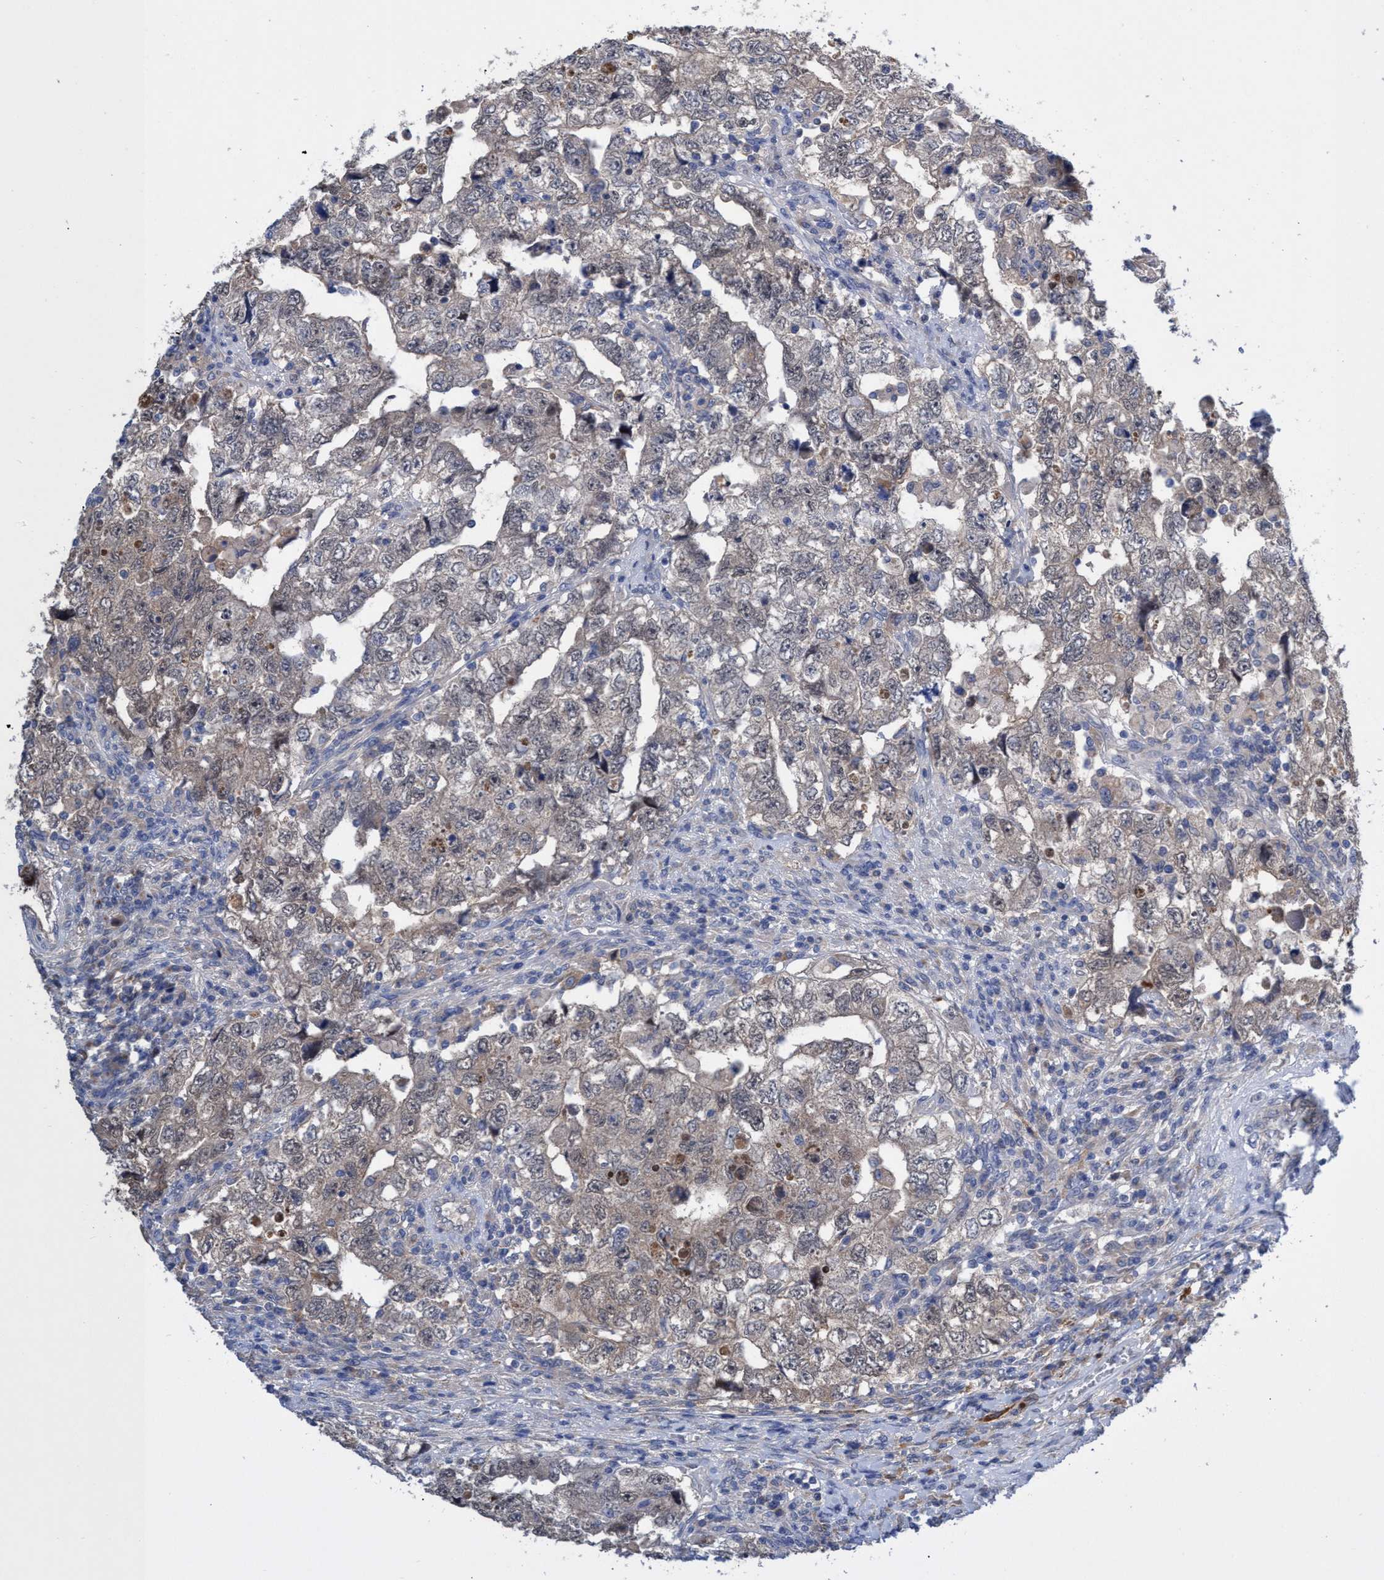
{"staining": {"intensity": "weak", "quantity": "<25%", "location": "cytoplasmic/membranous"}, "tissue": "testis cancer", "cell_type": "Tumor cells", "image_type": "cancer", "snomed": [{"axis": "morphology", "description": "Carcinoma, Embryonal, NOS"}, {"axis": "topography", "description": "Testis"}], "caption": "This micrograph is of testis cancer stained with immunohistochemistry (IHC) to label a protein in brown with the nuclei are counter-stained blue. There is no expression in tumor cells.", "gene": "SVEP1", "patient": {"sex": "male", "age": 36}}